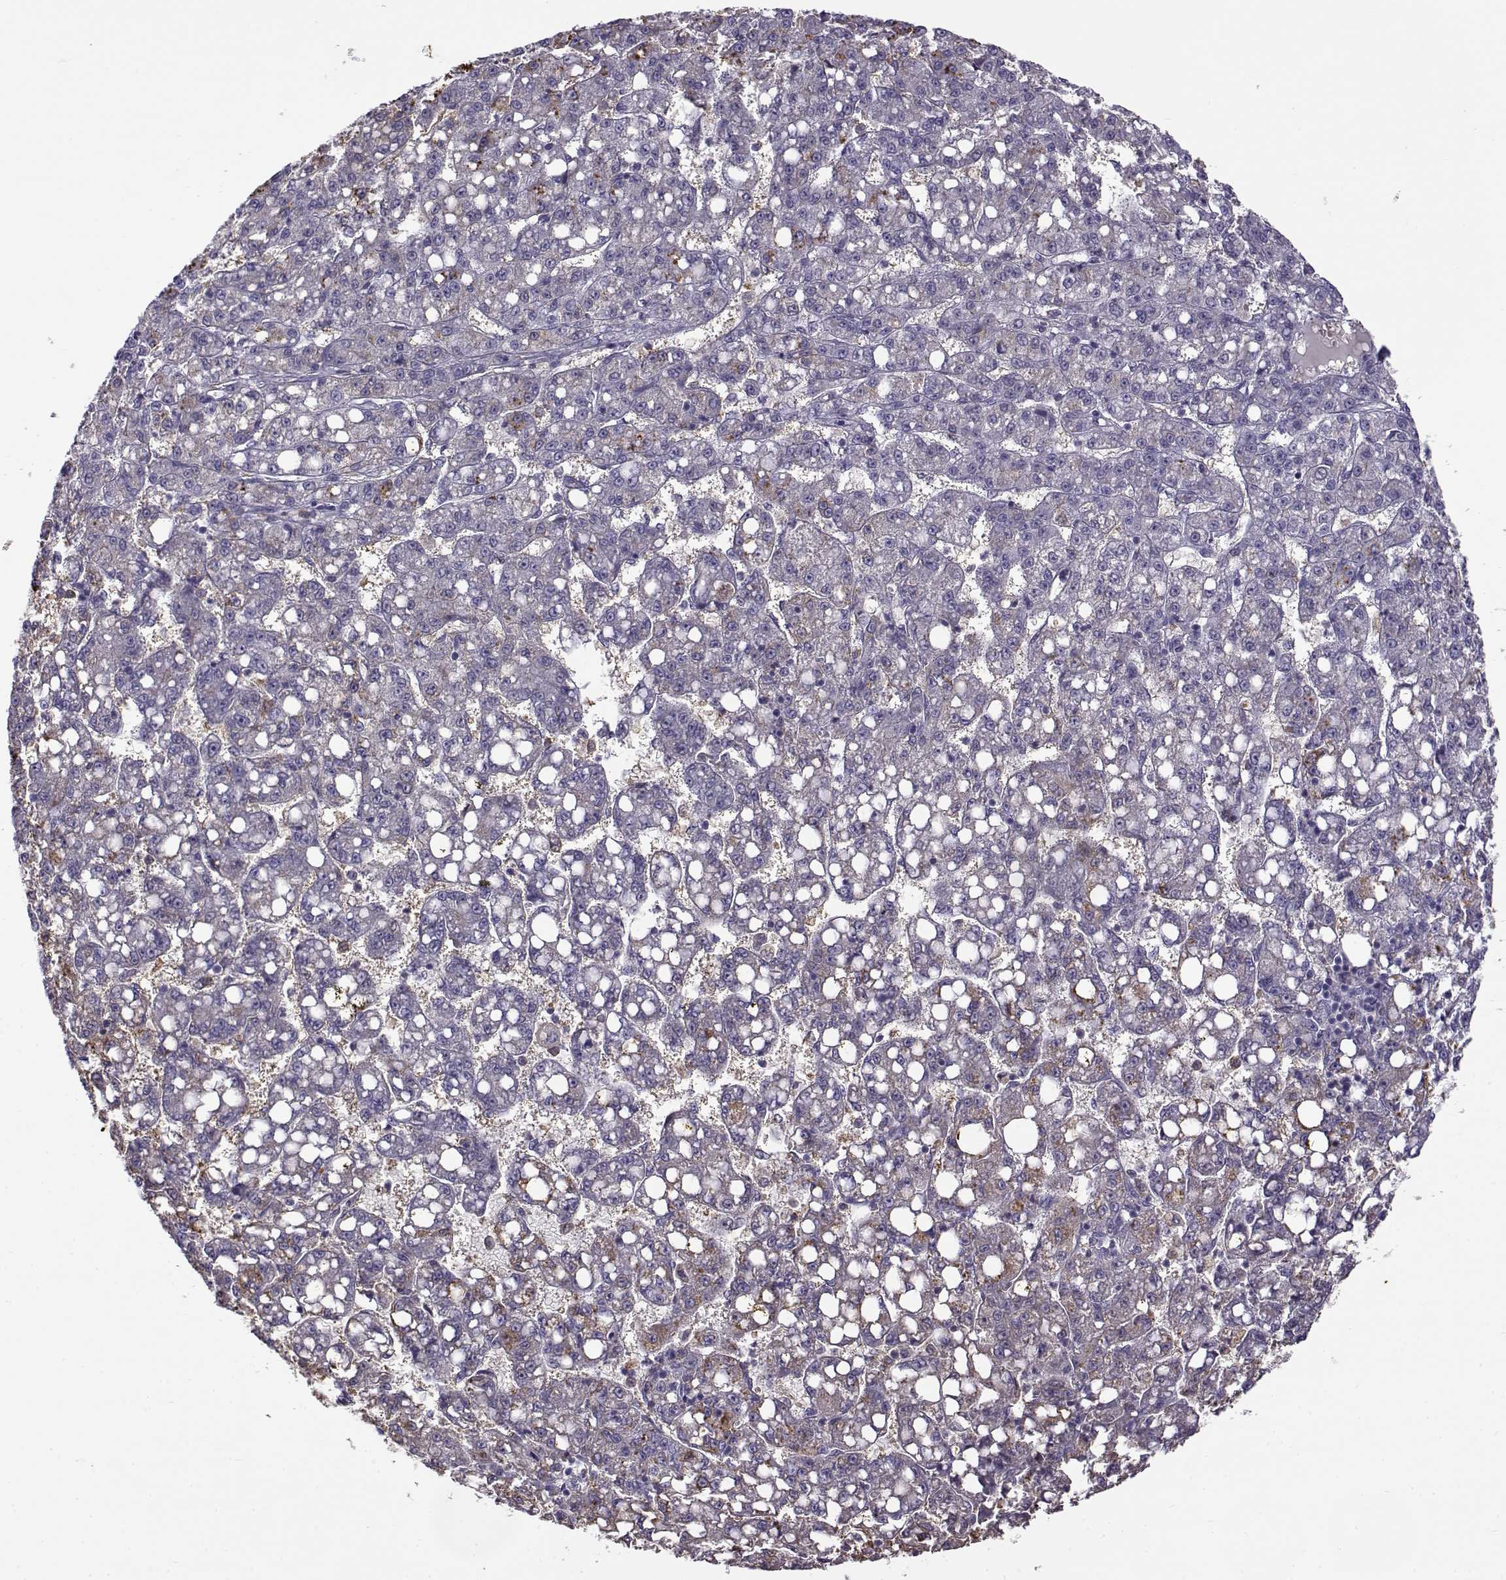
{"staining": {"intensity": "negative", "quantity": "none", "location": "none"}, "tissue": "liver cancer", "cell_type": "Tumor cells", "image_type": "cancer", "snomed": [{"axis": "morphology", "description": "Carcinoma, Hepatocellular, NOS"}, {"axis": "topography", "description": "Liver"}], "caption": "Tumor cells show no significant positivity in liver cancer.", "gene": "UCP3", "patient": {"sex": "female", "age": 65}}